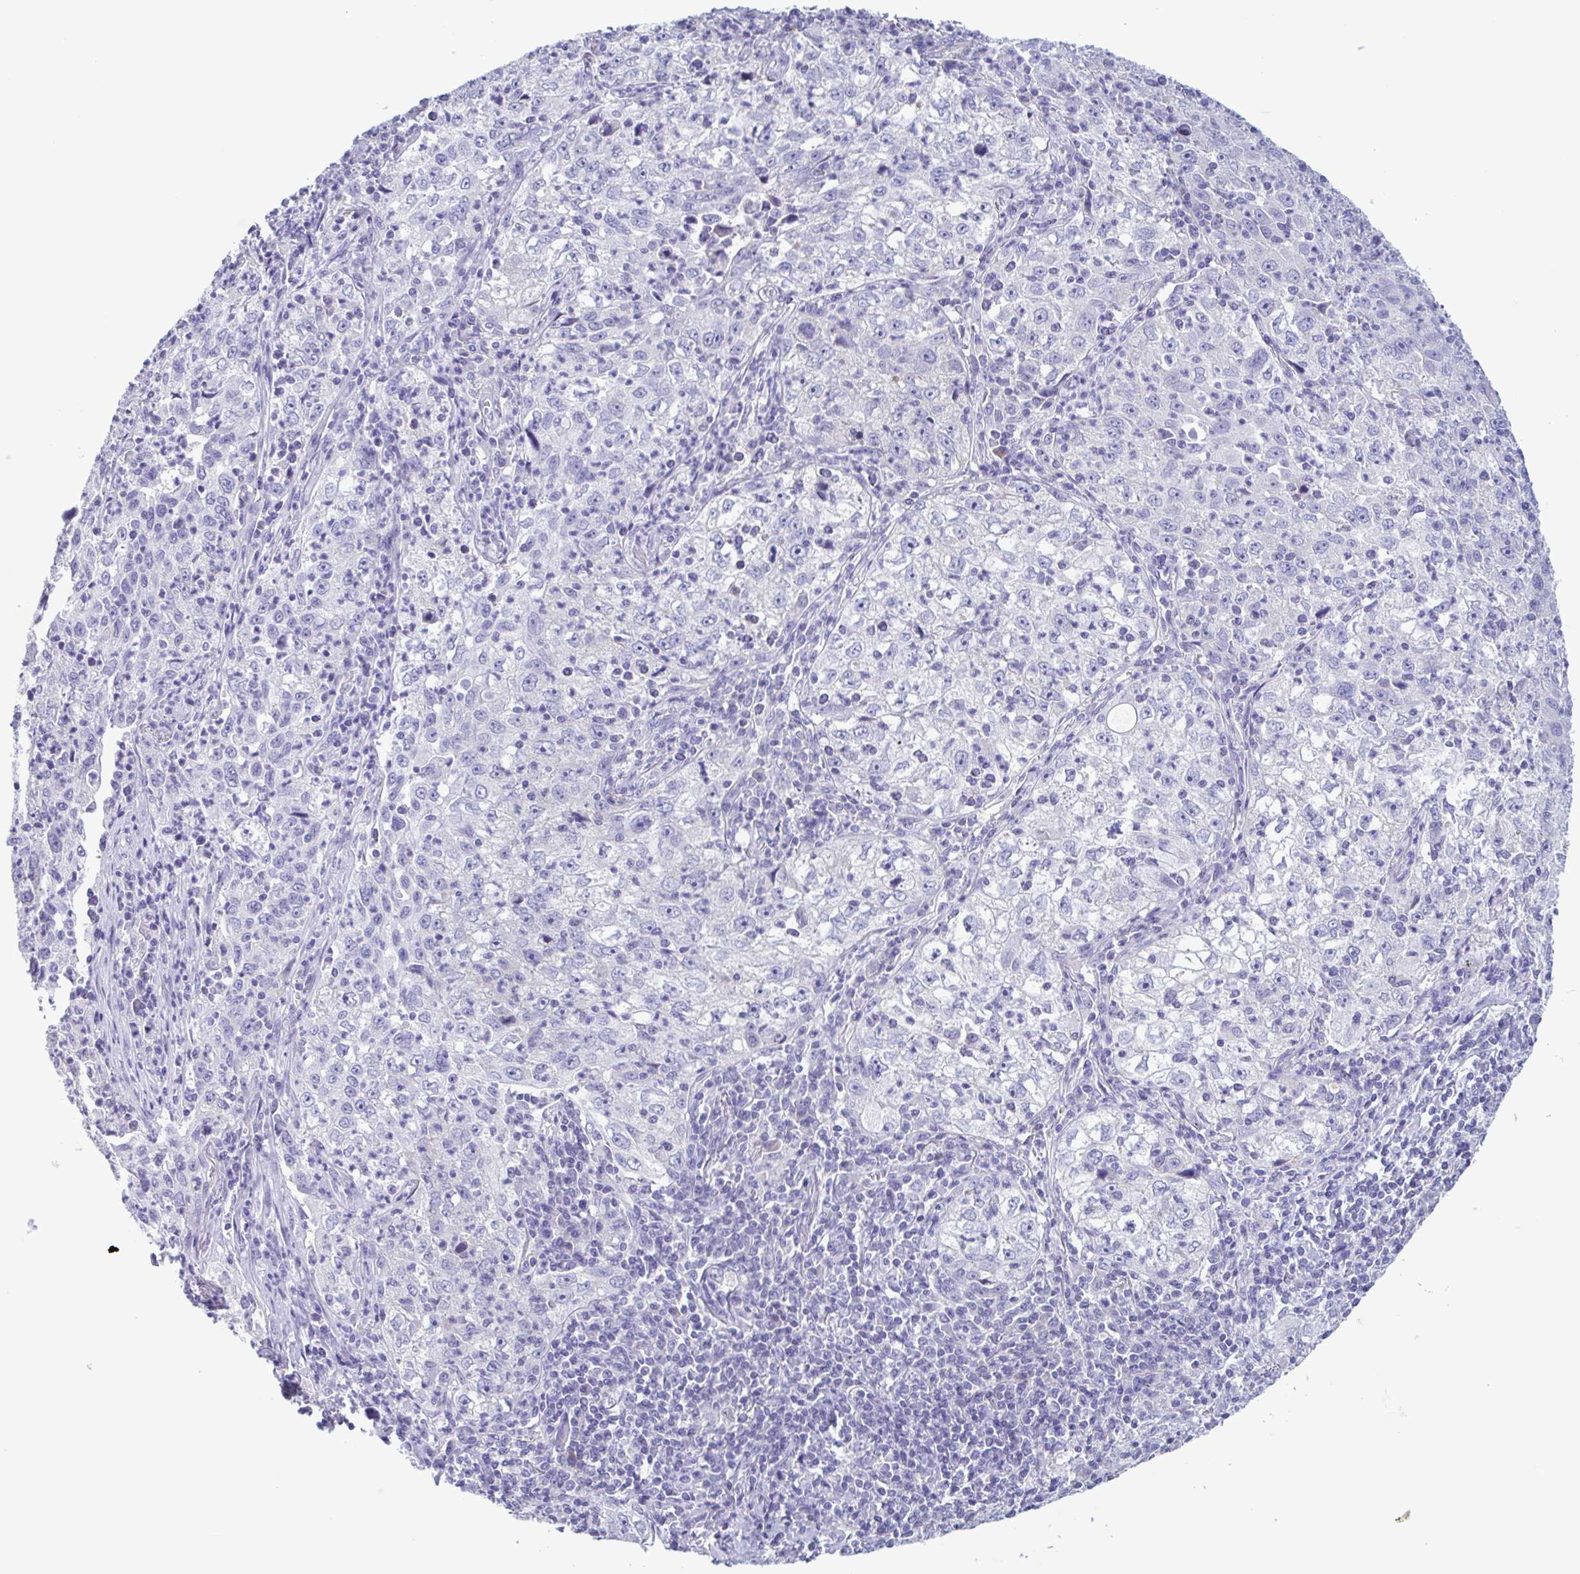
{"staining": {"intensity": "negative", "quantity": "none", "location": "none"}, "tissue": "lung cancer", "cell_type": "Tumor cells", "image_type": "cancer", "snomed": [{"axis": "morphology", "description": "Squamous cell carcinoma, NOS"}, {"axis": "topography", "description": "Lung"}], "caption": "An image of human lung squamous cell carcinoma is negative for staining in tumor cells.", "gene": "INAFM1", "patient": {"sex": "male", "age": 71}}